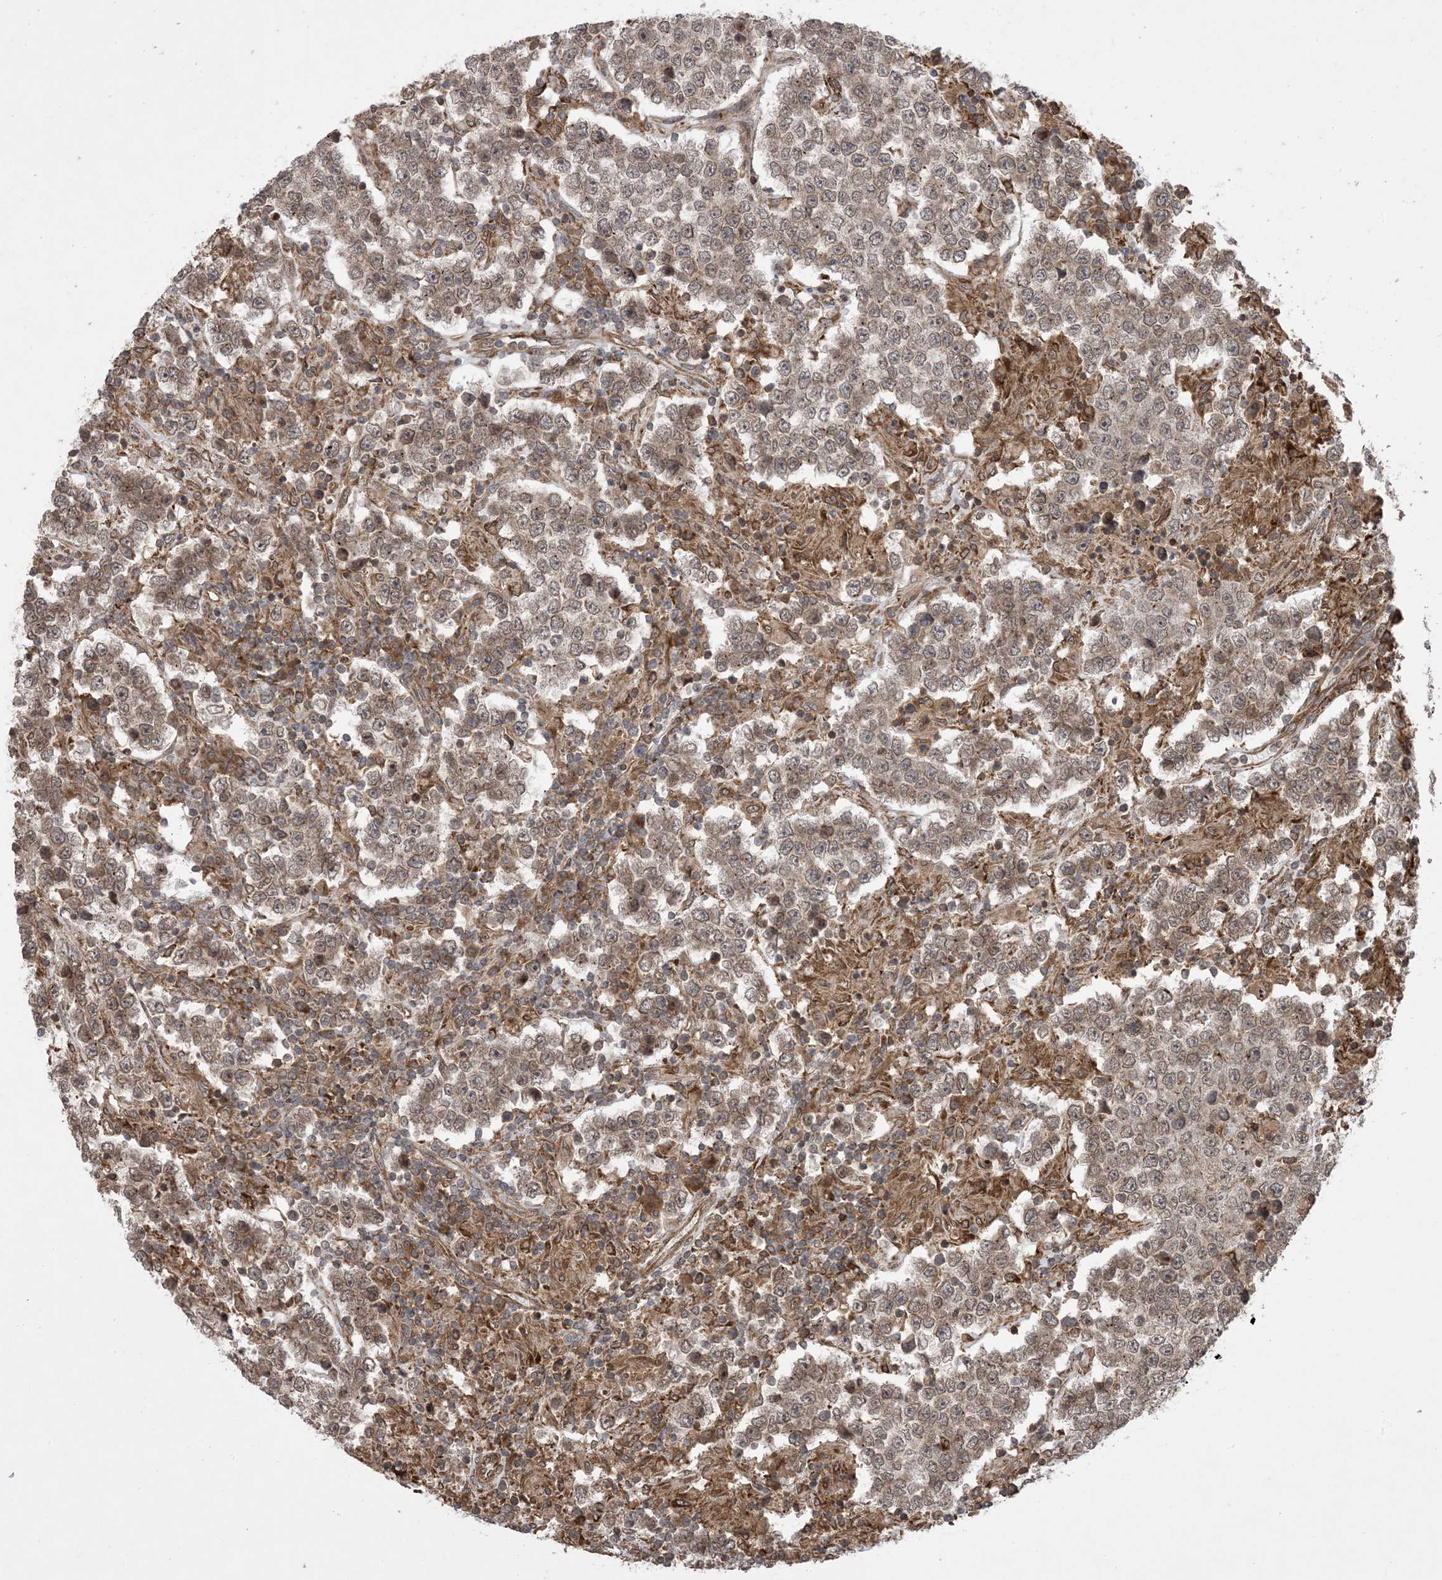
{"staining": {"intensity": "weak", "quantity": ">75%", "location": "cytoplasmic/membranous,nuclear"}, "tissue": "testis cancer", "cell_type": "Tumor cells", "image_type": "cancer", "snomed": [{"axis": "morphology", "description": "Normal tissue, NOS"}, {"axis": "morphology", "description": "Urothelial carcinoma, High grade"}, {"axis": "morphology", "description": "Seminoma, NOS"}, {"axis": "morphology", "description": "Carcinoma, Embryonal, NOS"}, {"axis": "topography", "description": "Urinary bladder"}, {"axis": "topography", "description": "Testis"}], "caption": "This histopathology image displays IHC staining of testis seminoma, with low weak cytoplasmic/membranous and nuclear positivity in approximately >75% of tumor cells.", "gene": "ZNF511", "patient": {"sex": "male", "age": 41}}